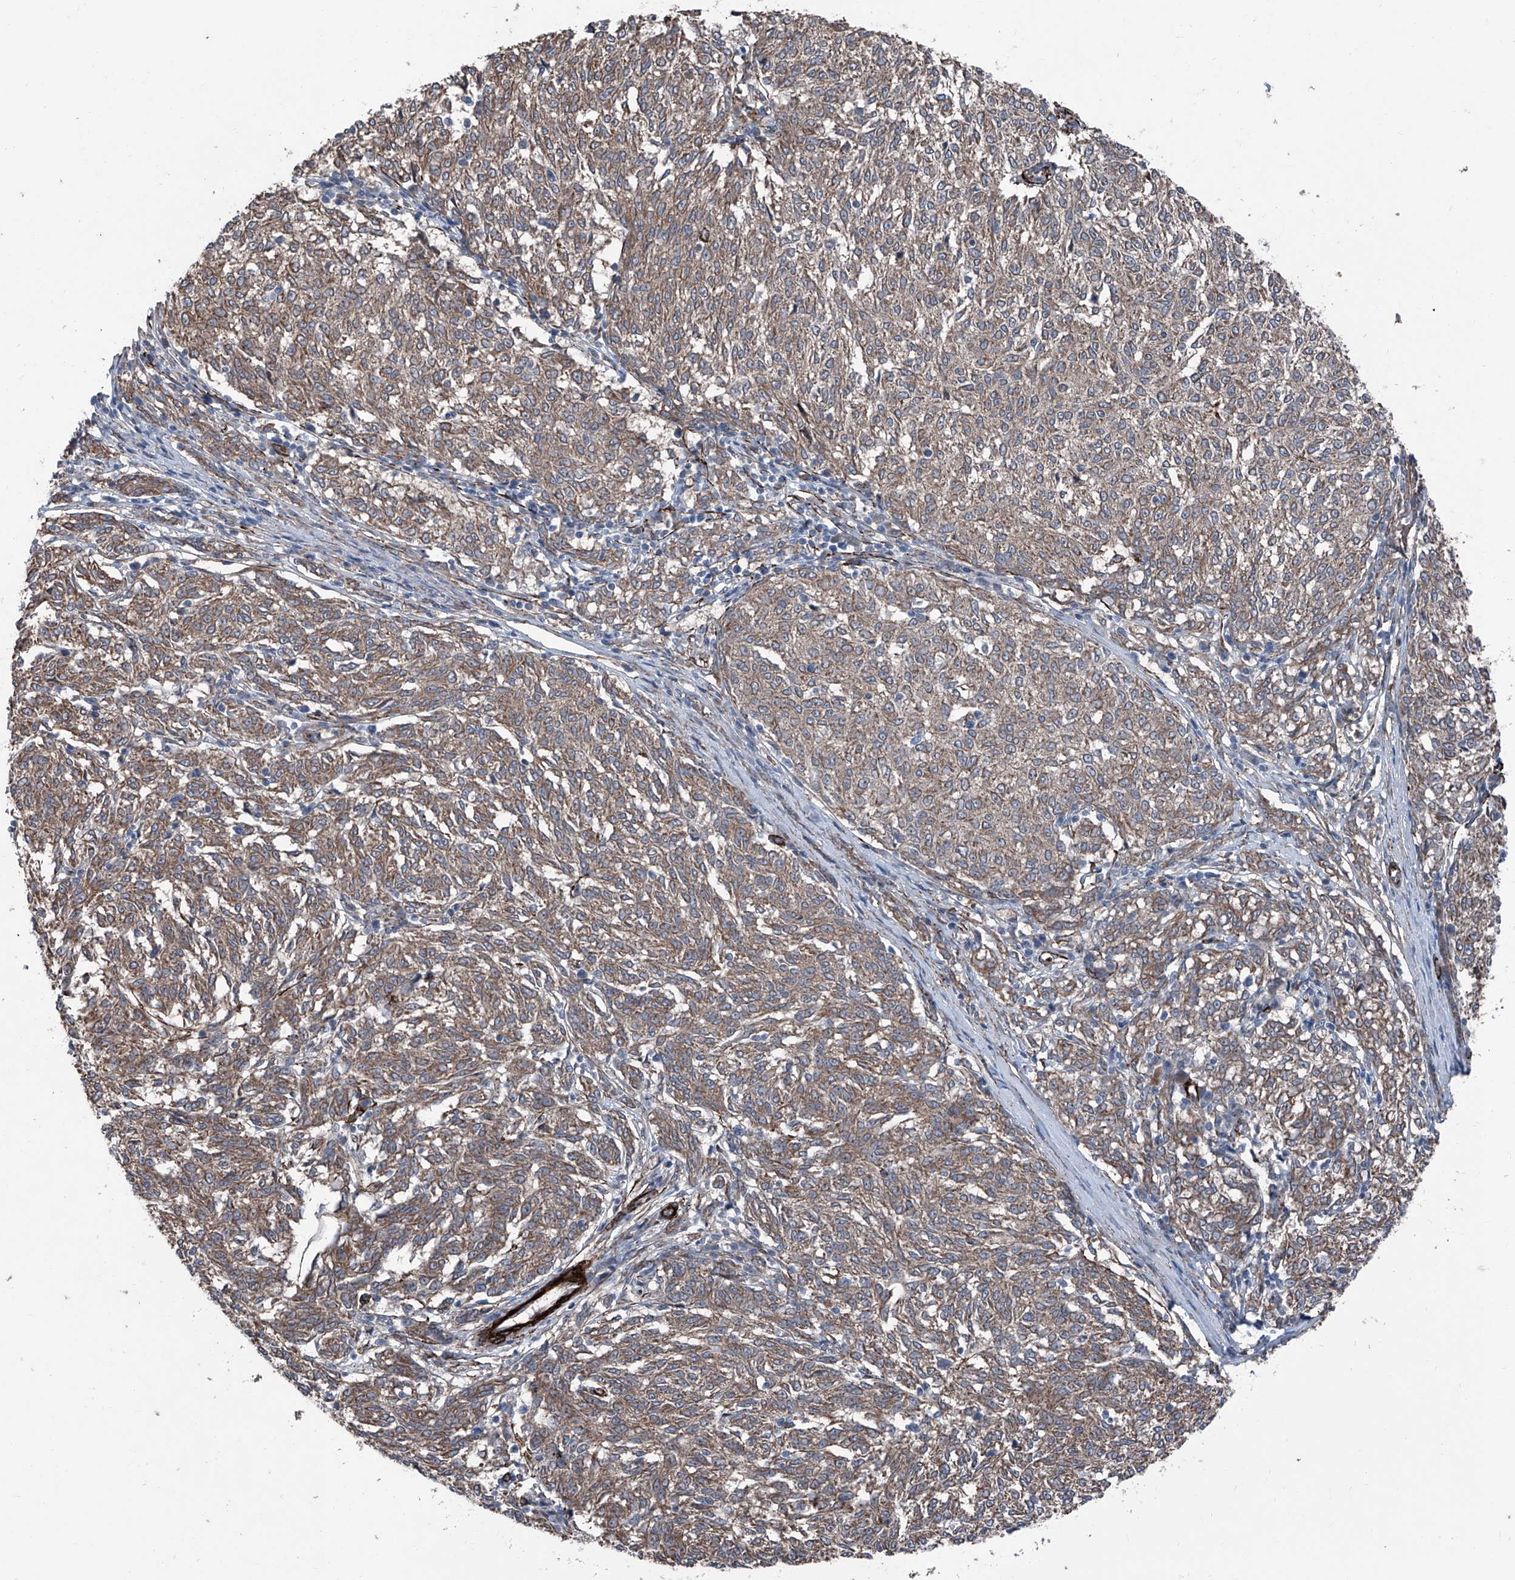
{"staining": {"intensity": "weak", "quantity": ">75%", "location": "cytoplasmic/membranous"}, "tissue": "melanoma", "cell_type": "Tumor cells", "image_type": "cancer", "snomed": [{"axis": "morphology", "description": "Malignant melanoma, NOS"}, {"axis": "topography", "description": "Skin"}], "caption": "Immunohistochemical staining of melanoma shows low levels of weak cytoplasmic/membranous staining in about >75% of tumor cells. The staining was performed using DAB, with brown indicating positive protein expression. Nuclei are stained blue with hematoxylin.", "gene": "COA7", "patient": {"sex": "female", "age": 72}}